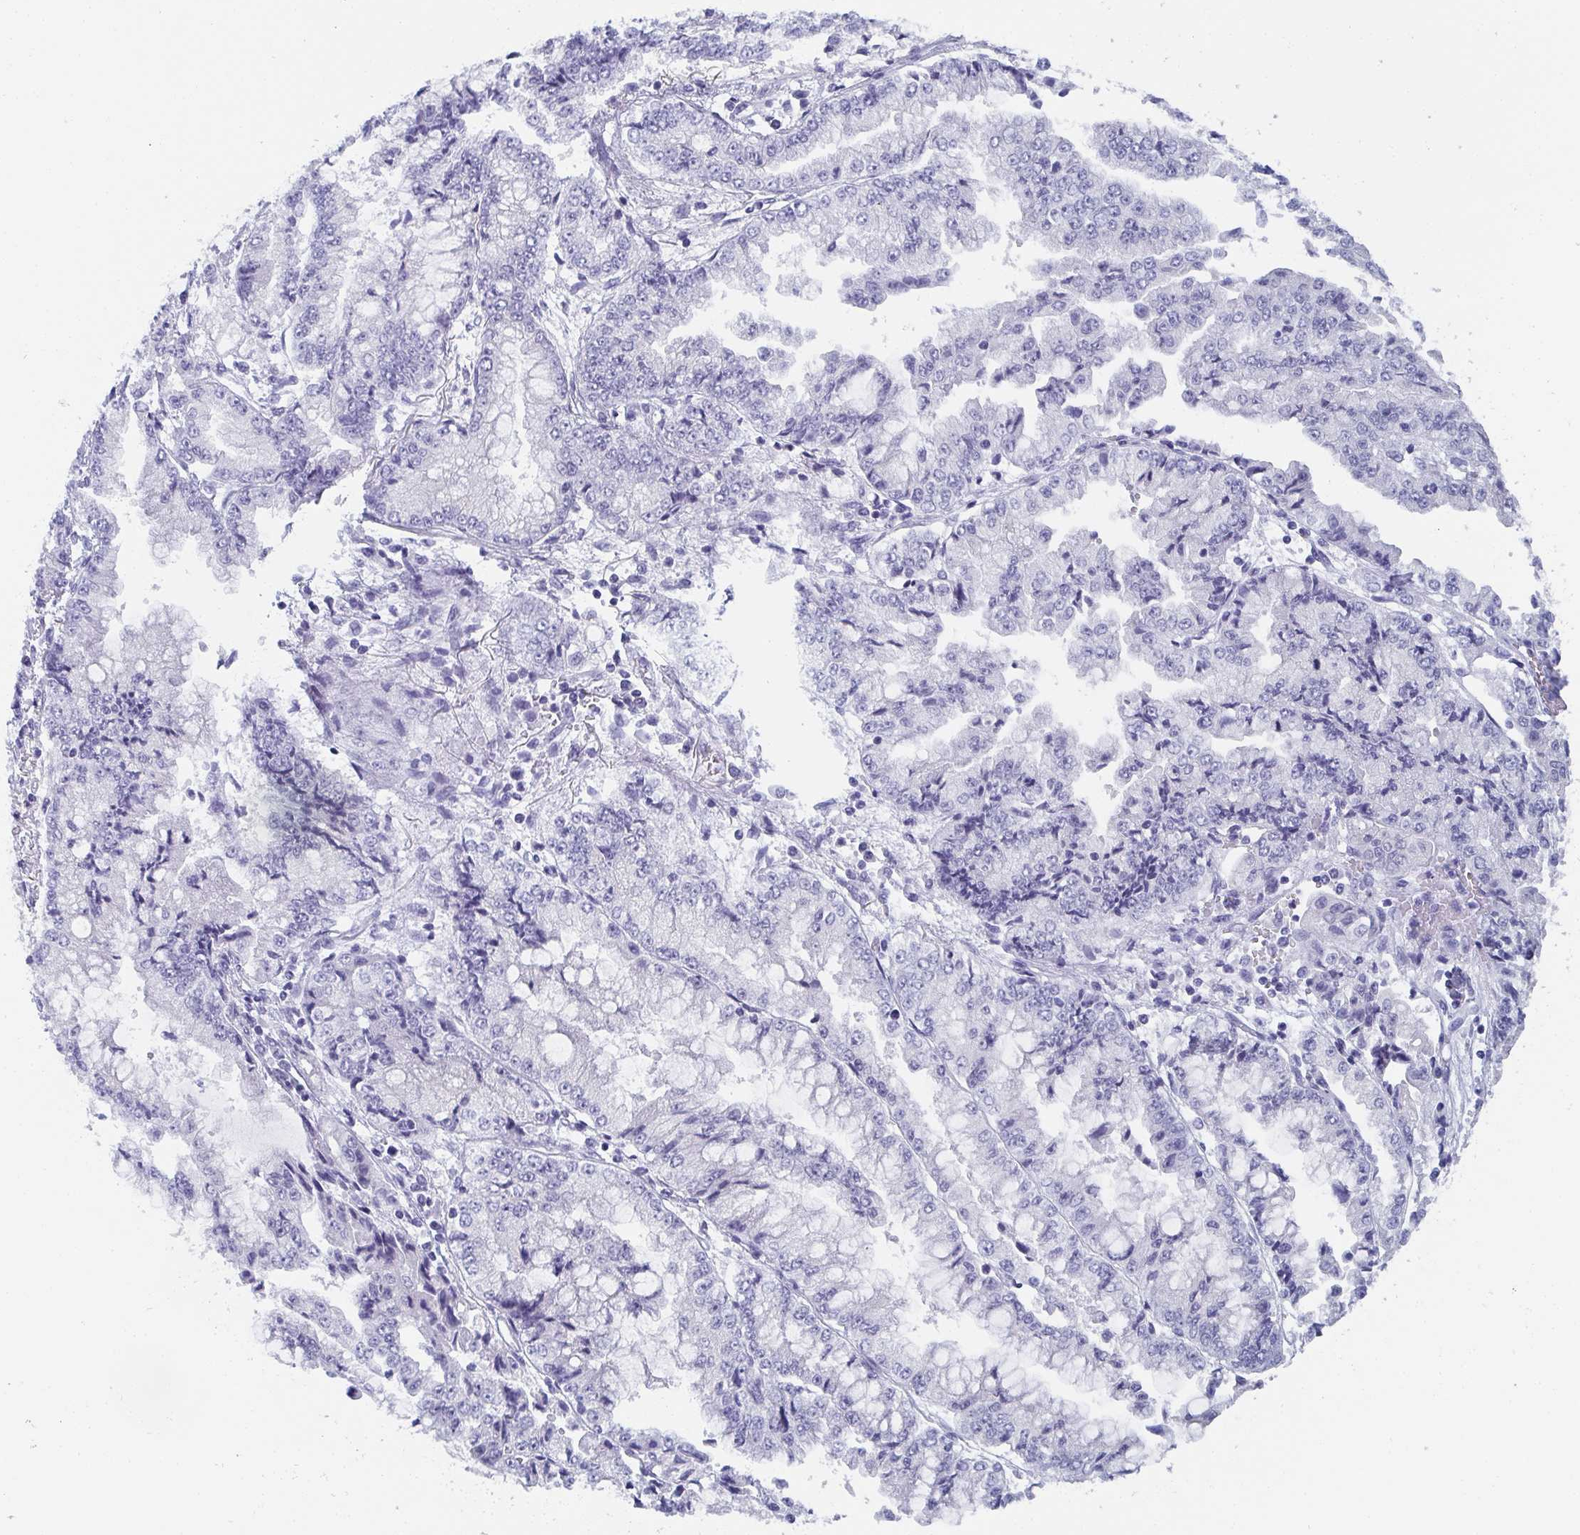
{"staining": {"intensity": "negative", "quantity": "none", "location": "none"}, "tissue": "stomach cancer", "cell_type": "Tumor cells", "image_type": "cancer", "snomed": [{"axis": "morphology", "description": "Adenocarcinoma, NOS"}, {"axis": "topography", "description": "Stomach, upper"}], "caption": "A micrograph of human stomach cancer (adenocarcinoma) is negative for staining in tumor cells. The staining was performed using DAB (3,3'-diaminobenzidine) to visualize the protein expression in brown, while the nuclei were stained in blue with hematoxylin (Magnification: 20x).", "gene": "DYDC2", "patient": {"sex": "female", "age": 74}}